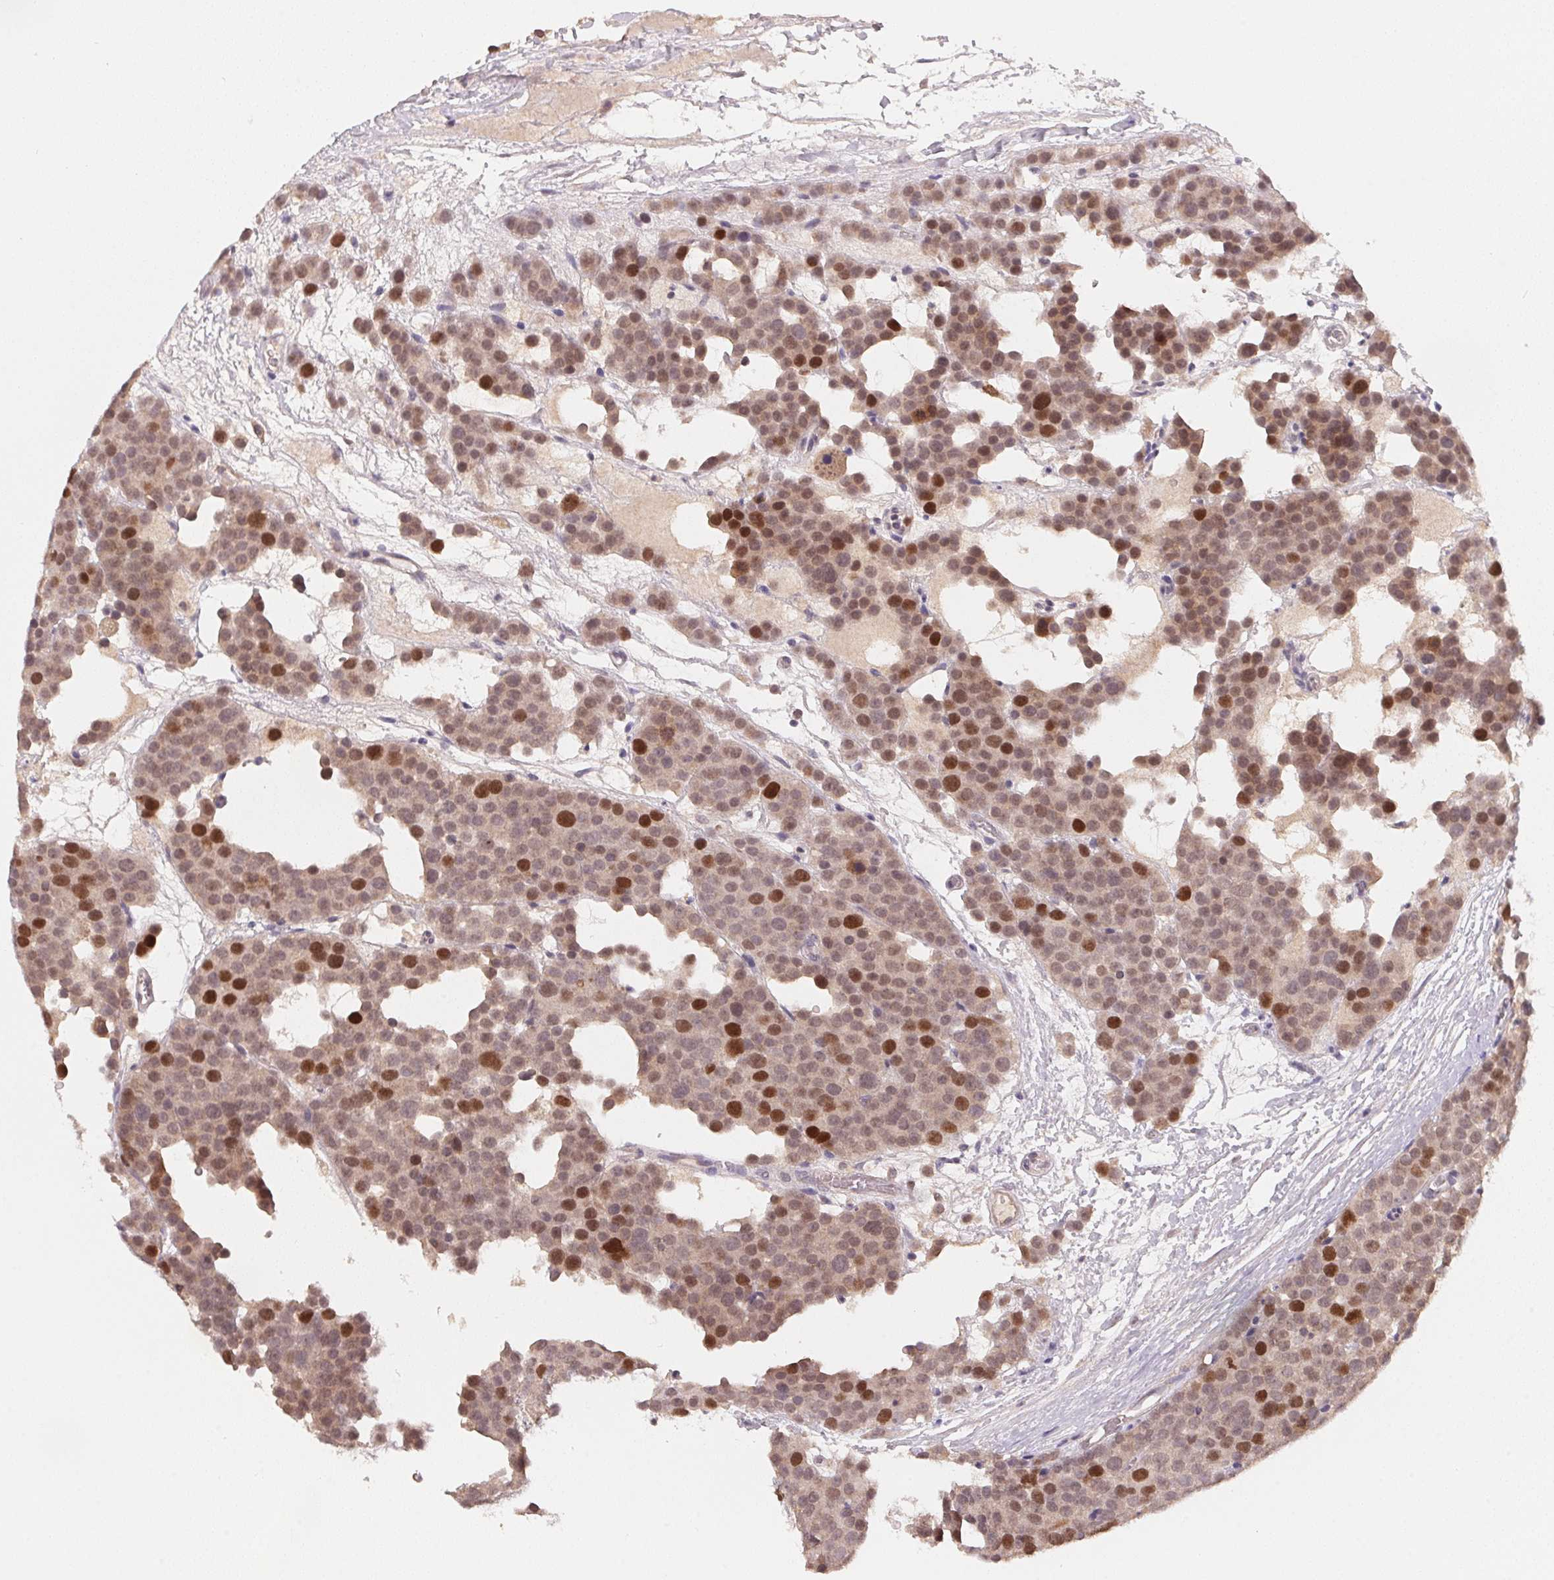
{"staining": {"intensity": "strong", "quantity": "25%-75%", "location": "nuclear"}, "tissue": "testis cancer", "cell_type": "Tumor cells", "image_type": "cancer", "snomed": [{"axis": "morphology", "description": "Seminoma, NOS"}, {"axis": "topography", "description": "Testis"}], "caption": "Human seminoma (testis) stained with a protein marker reveals strong staining in tumor cells.", "gene": "KIFC1", "patient": {"sex": "male", "age": 71}}